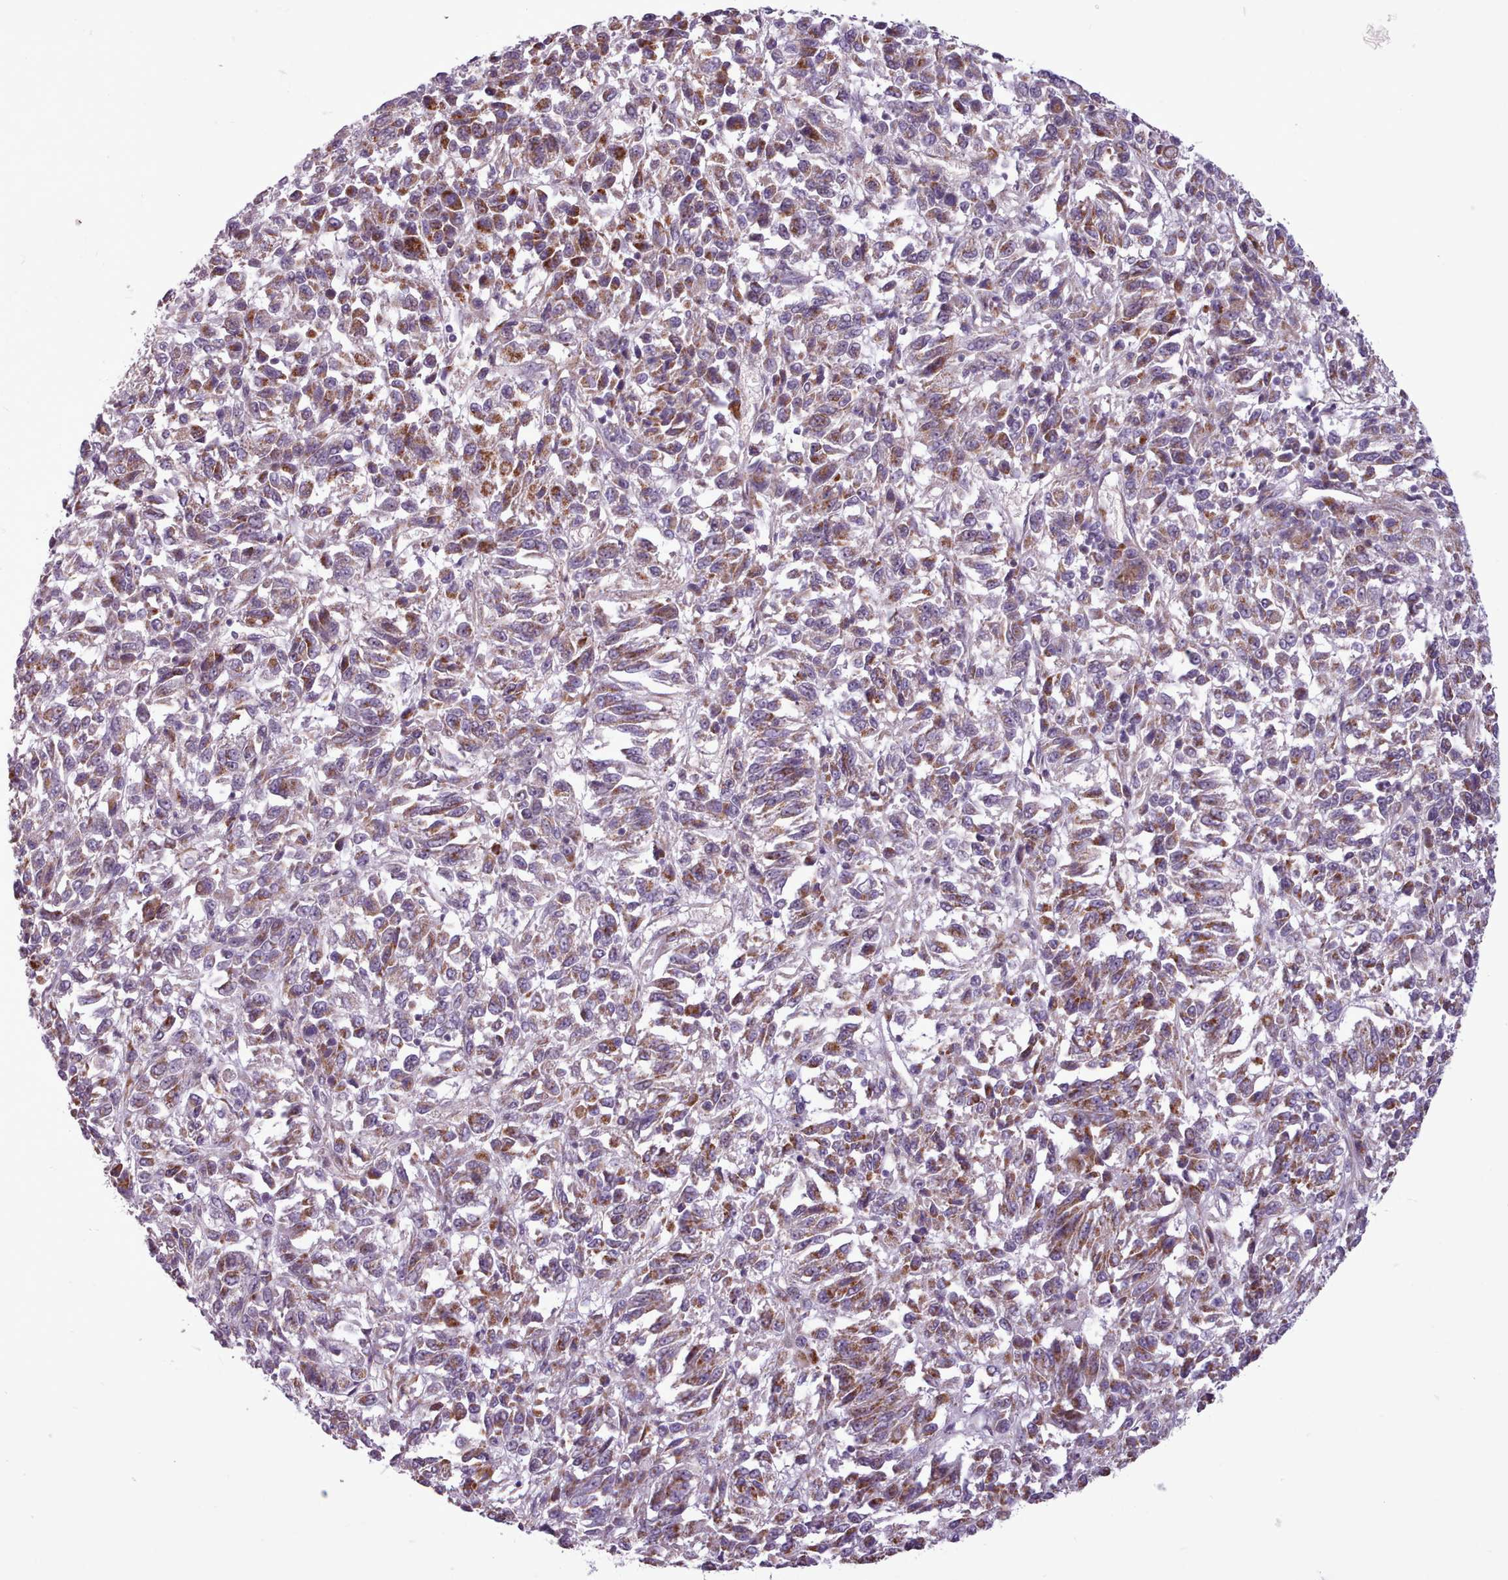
{"staining": {"intensity": "moderate", "quantity": "25%-75%", "location": "cytoplasmic/membranous"}, "tissue": "melanoma", "cell_type": "Tumor cells", "image_type": "cancer", "snomed": [{"axis": "morphology", "description": "Malignant melanoma, Metastatic site"}, {"axis": "topography", "description": "Lung"}], "caption": "Protein expression analysis of human melanoma reveals moderate cytoplasmic/membranous expression in about 25%-75% of tumor cells.", "gene": "AVL9", "patient": {"sex": "male", "age": 64}}